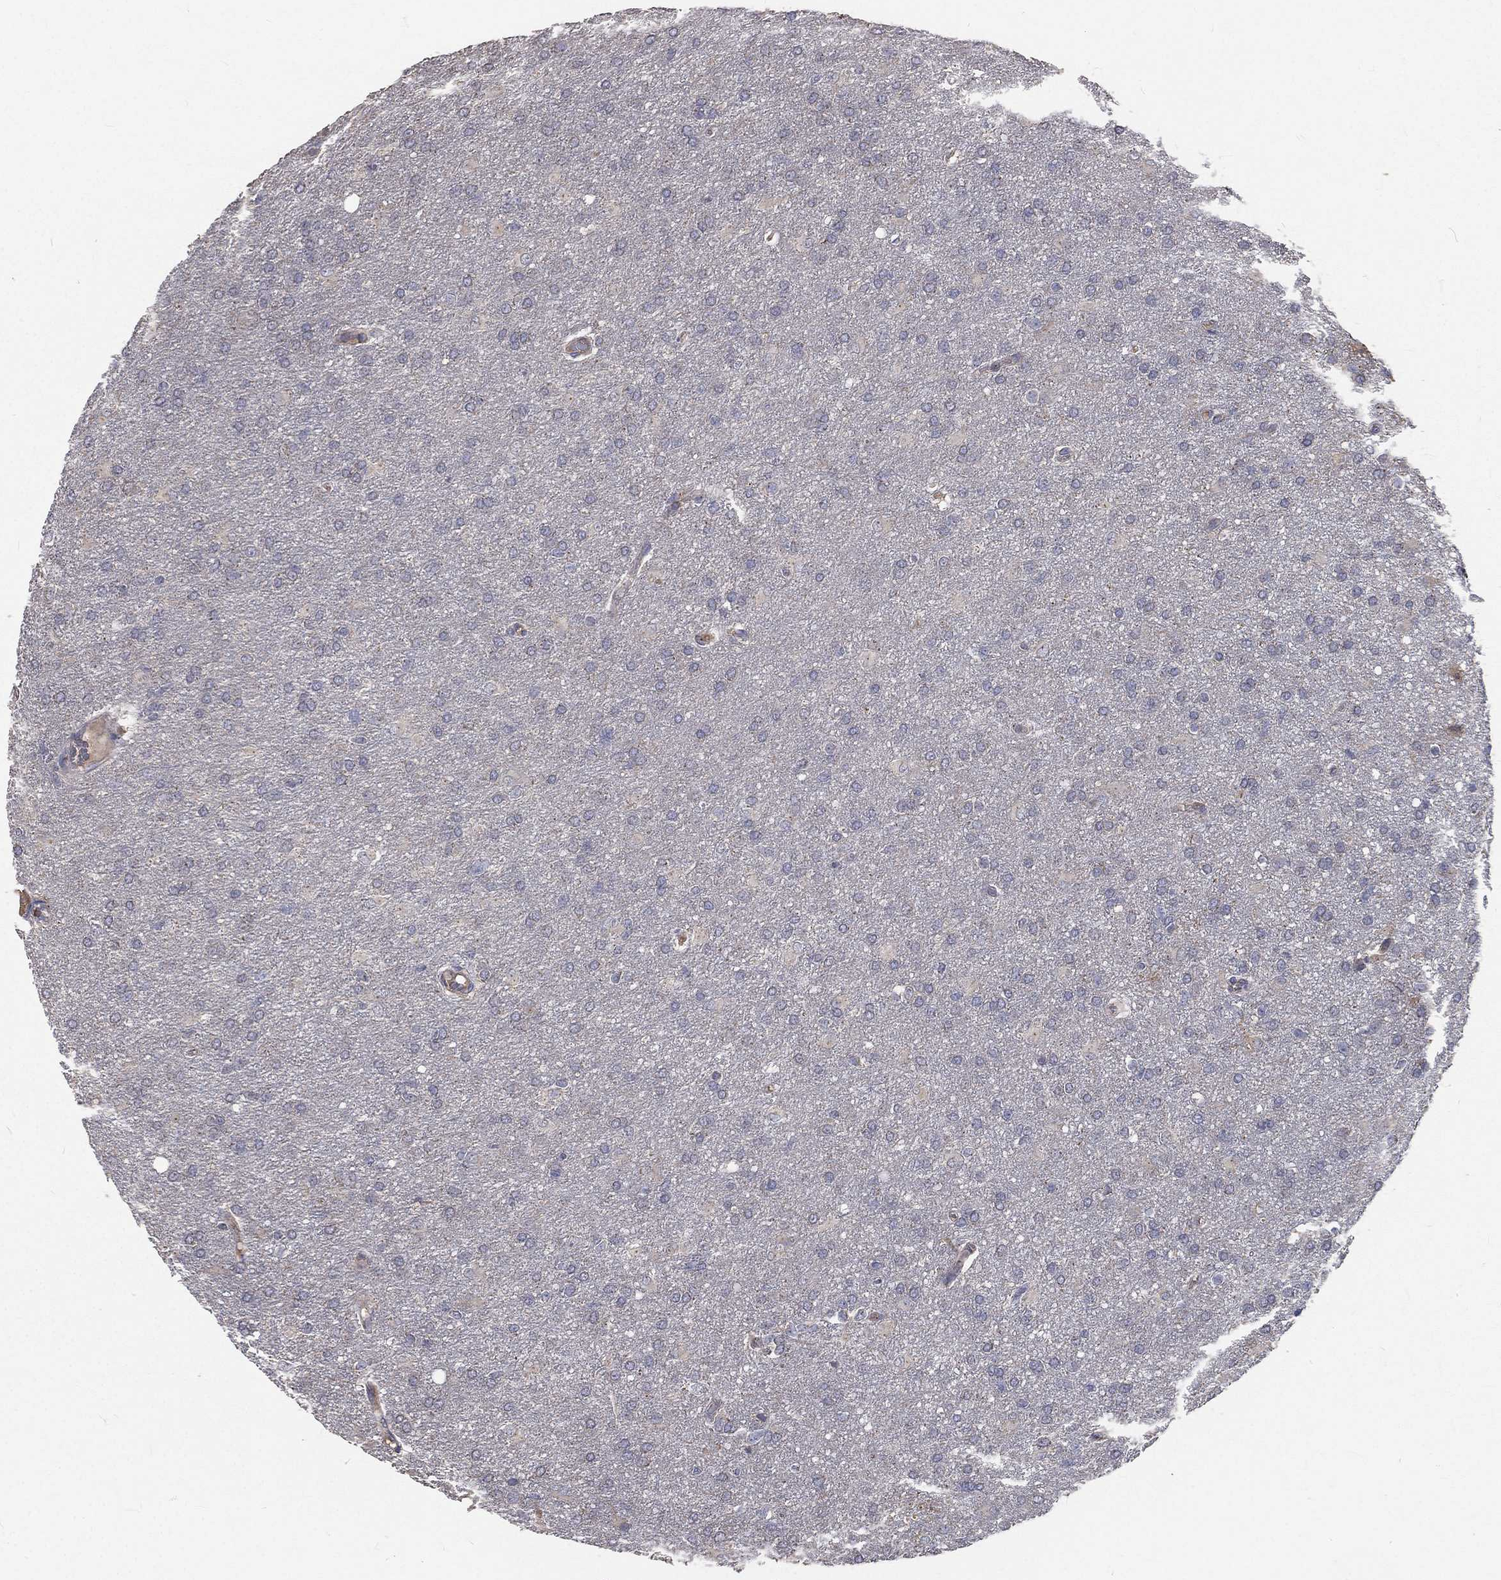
{"staining": {"intensity": "negative", "quantity": "none", "location": "none"}, "tissue": "glioma", "cell_type": "Tumor cells", "image_type": "cancer", "snomed": [{"axis": "morphology", "description": "Glioma, malignant, High grade"}, {"axis": "topography", "description": "Brain"}], "caption": "High power microscopy micrograph of an immunohistochemistry photomicrograph of malignant high-grade glioma, revealing no significant positivity in tumor cells.", "gene": "CROCC", "patient": {"sex": "male", "age": 68}}